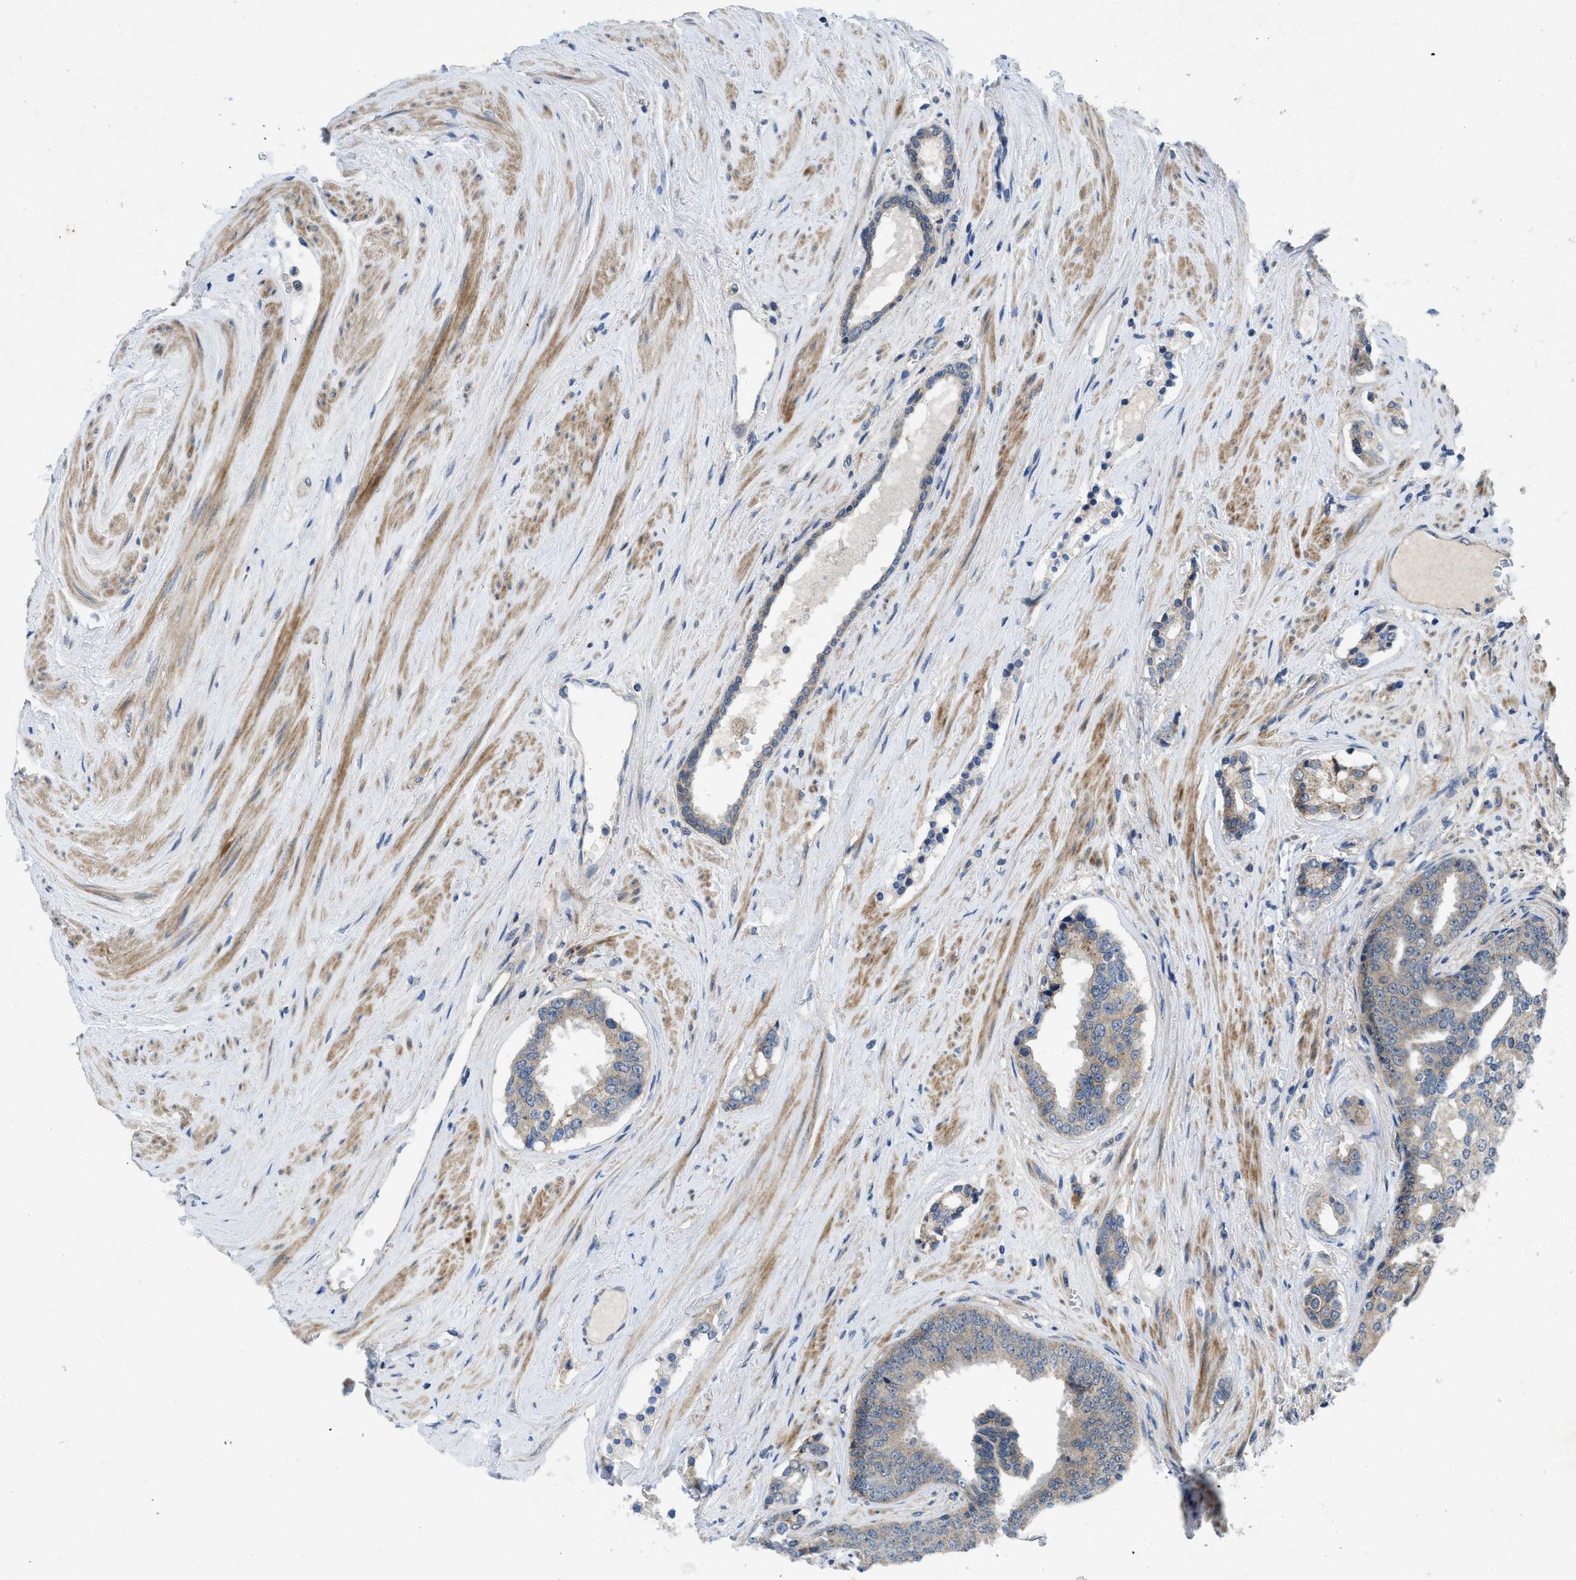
{"staining": {"intensity": "negative", "quantity": "none", "location": "none"}, "tissue": "prostate cancer", "cell_type": "Tumor cells", "image_type": "cancer", "snomed": [{"axis": "morphology", "description": "Adenocarcinoma, High grade"}, {"axis": "topography", "description": "Prostate"}], "caption": "This is an IHC histopathology image of human adenocarcinoma (high-grade) (prostate). There is no positivity in tumor cells.", "gene": "PANX1", "patient": {"sex": "male", "age": 71}}